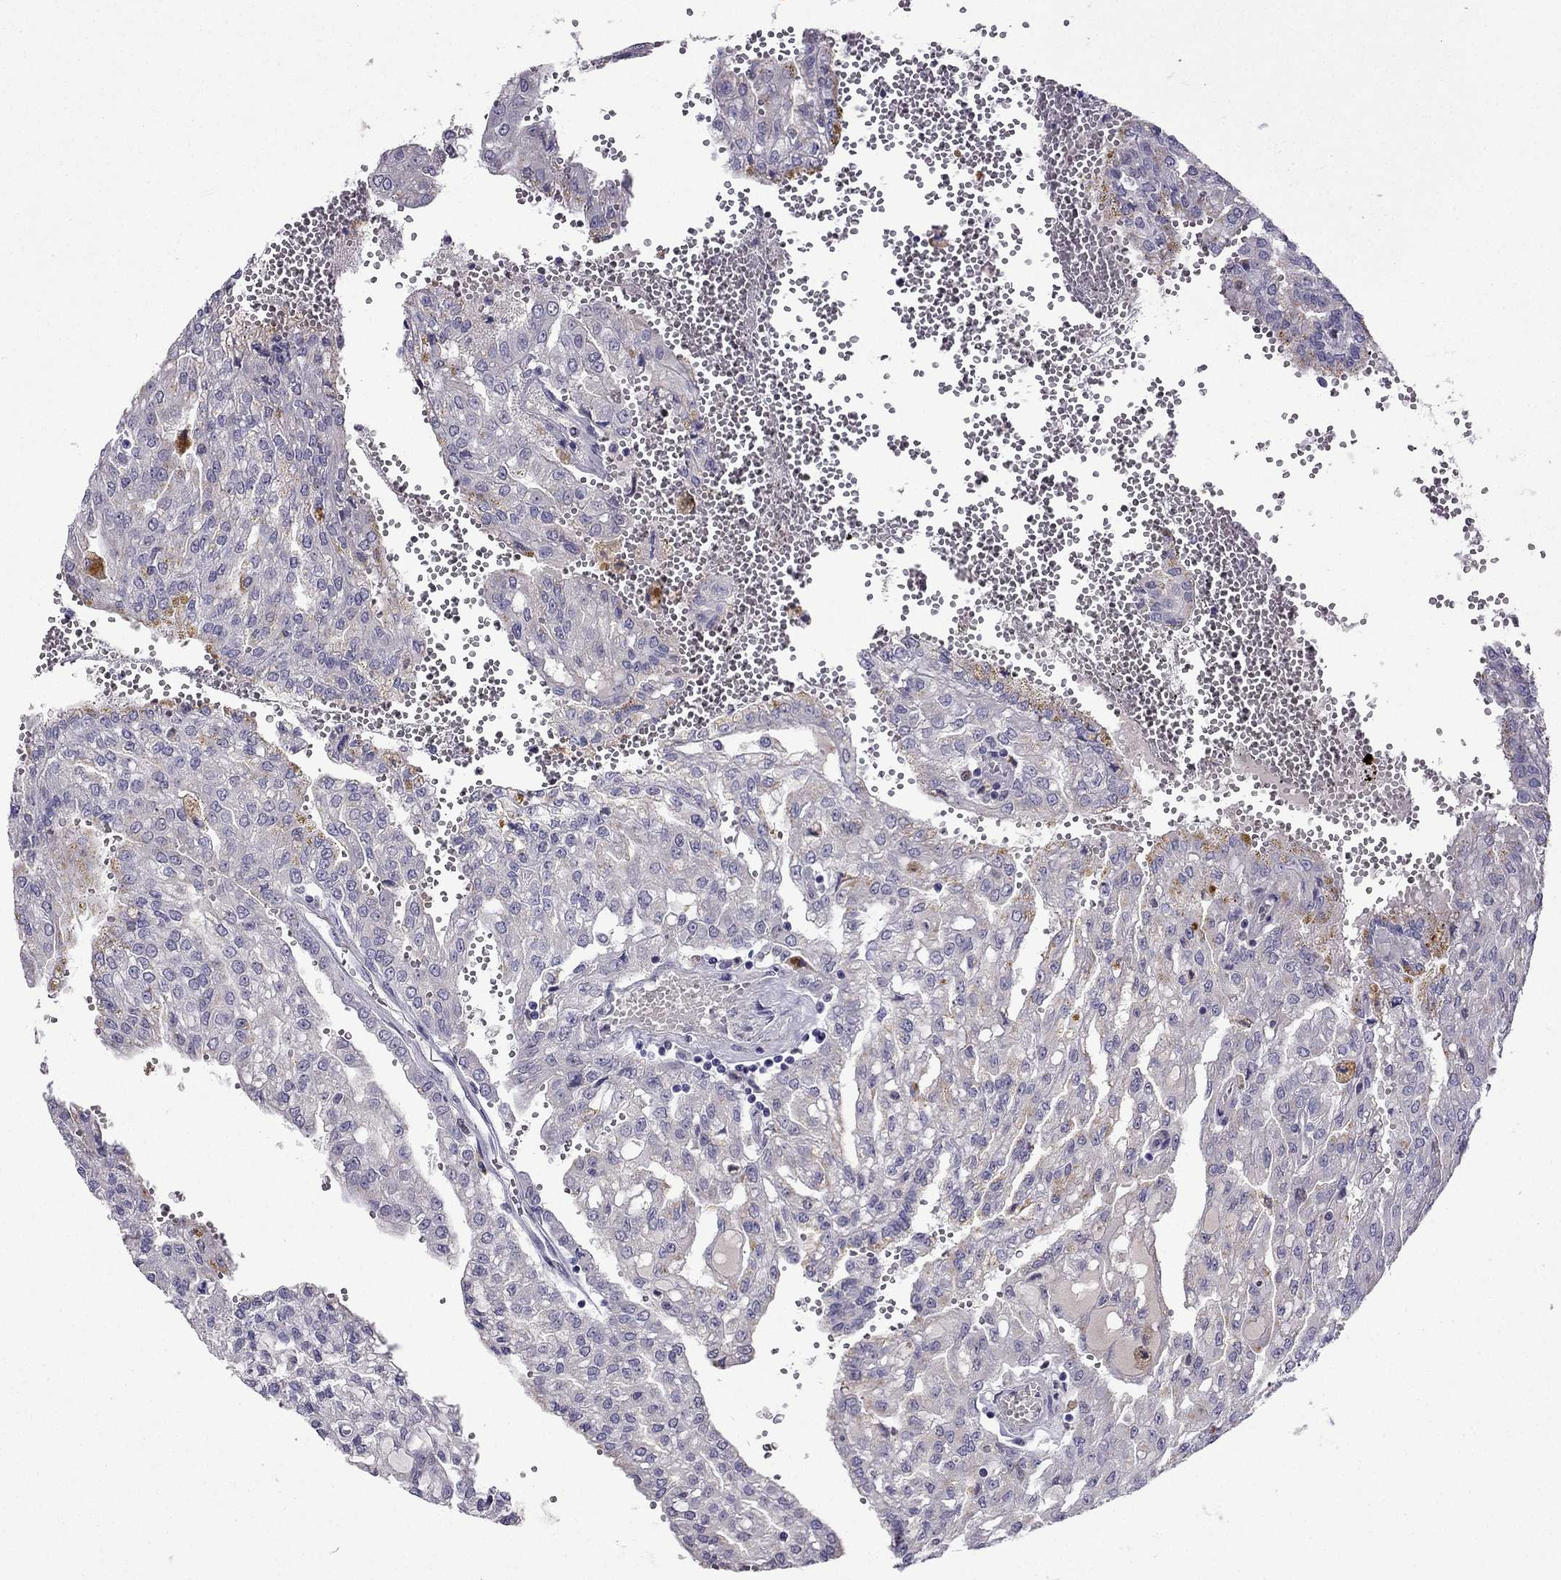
{"staining": {"intensity": "negative", "quantity": "none", "location": "none"}, "tissue": "renal cancer", "cell_type": "Tumor cells", "image_type": "cancer", "snomed": [{"axis": "morphology", "description": "Adenocarcinoma, NOS"}, {"axis": "topography", "description": "Kidney"}], "caption": "Immunohistochemistry (IHC) image of adenocarcinoma (renal) stained for a protein (brown), which exhibits no staining in tumor cells.", "gene": "UHRF1", "patient": {"sex": "male", "age": 63}}